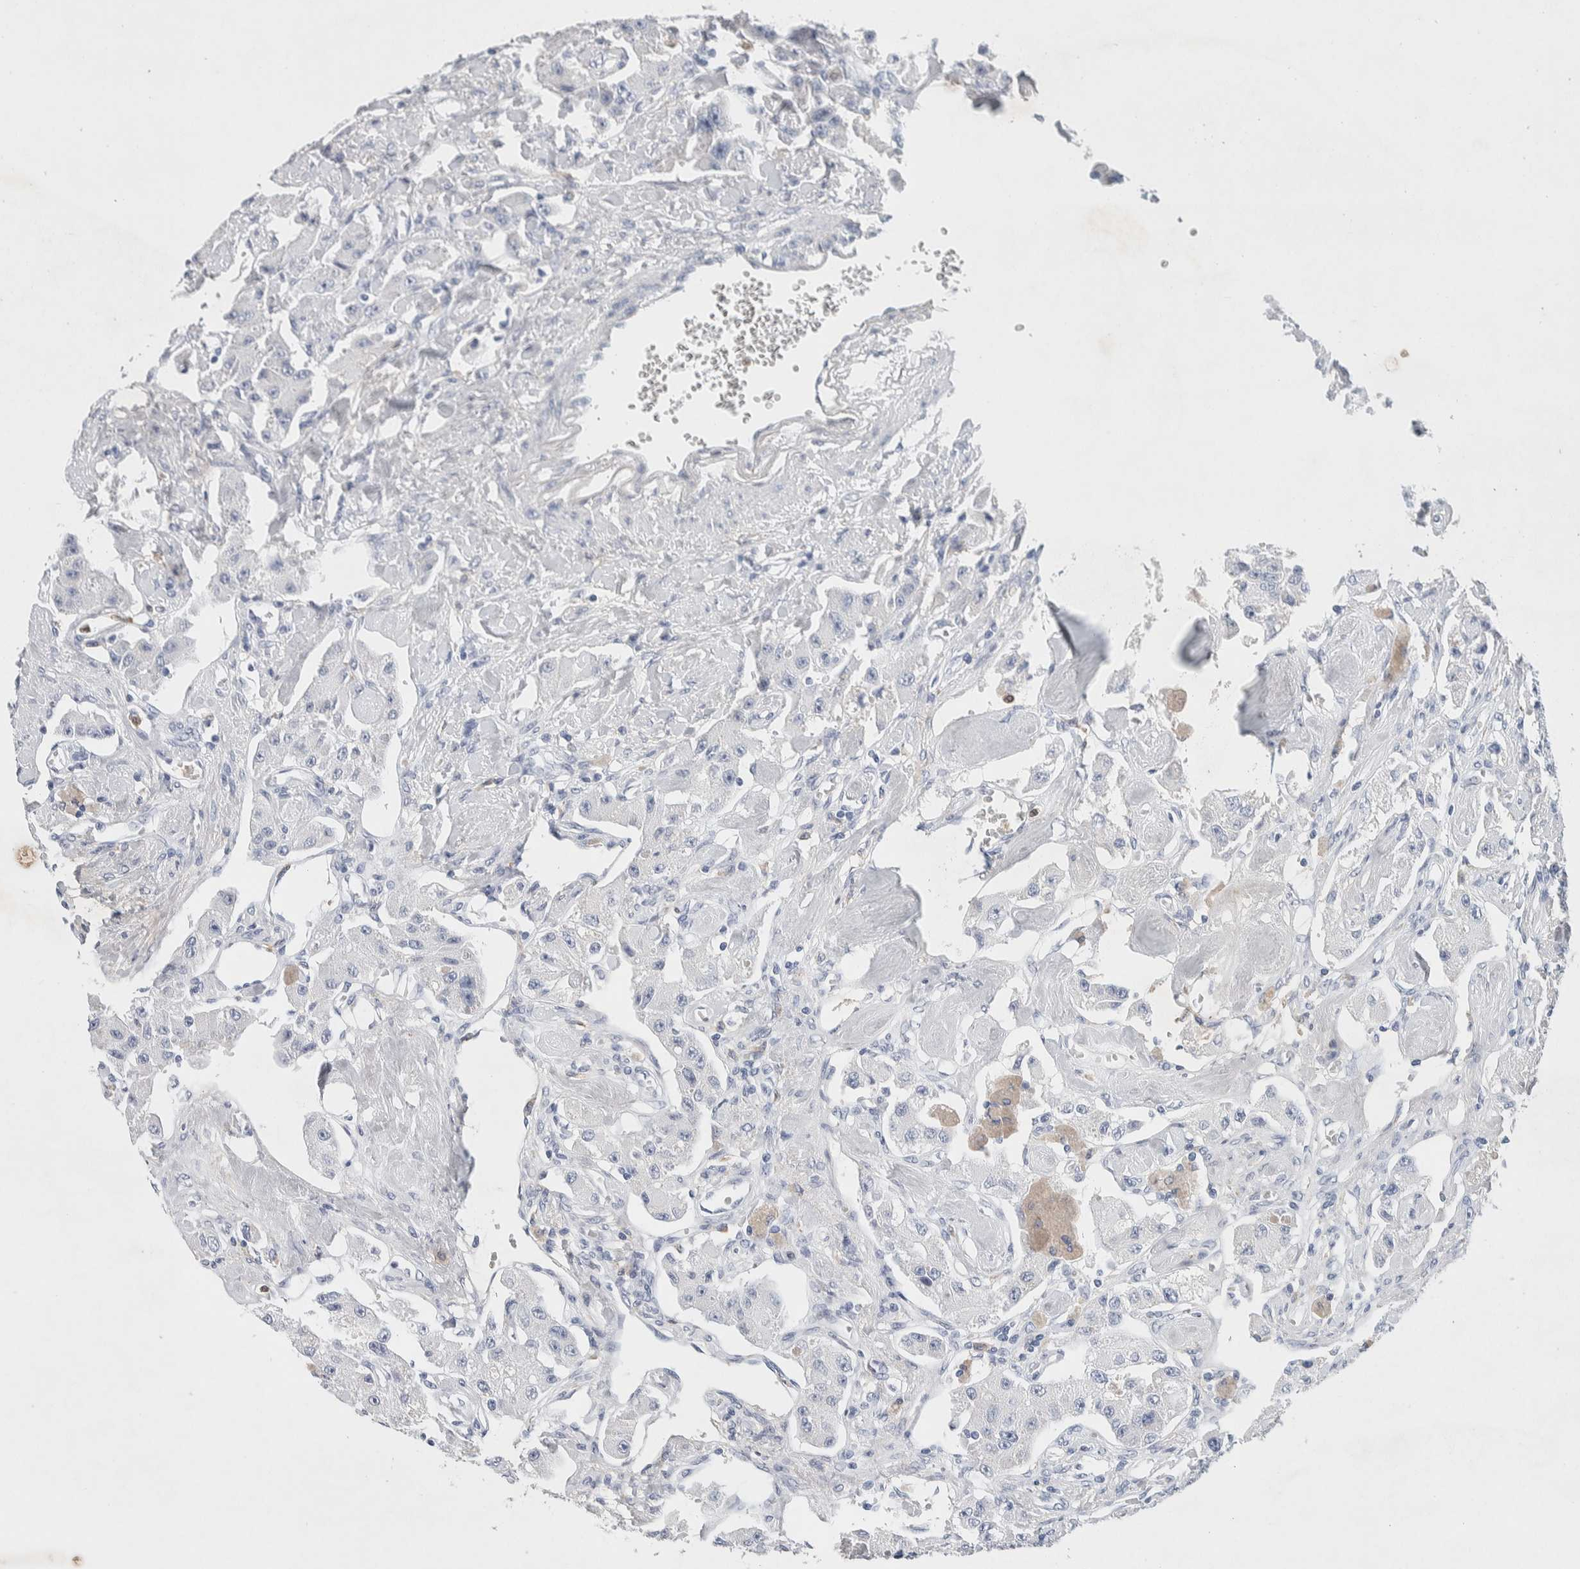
{"staining": {"intensity": "negative", "quantity": "none", "location": "none"}, "tissue": "carcinoid", "cell_type": "Tumor cells", "image_type": "cancer", "snomed": [{"axis": "morphology", "description": "Carcinoid, malignant, NOS"}, {"axis": "topography", "description": "Pancreas"}], "caption": "Immunohistochemistry photomicrograph of carcinoid stained for a protein (brown), which displays no expression in tumor cells.", "gene": "NCF2", "patient": {"sex": "male", "age": 41}}